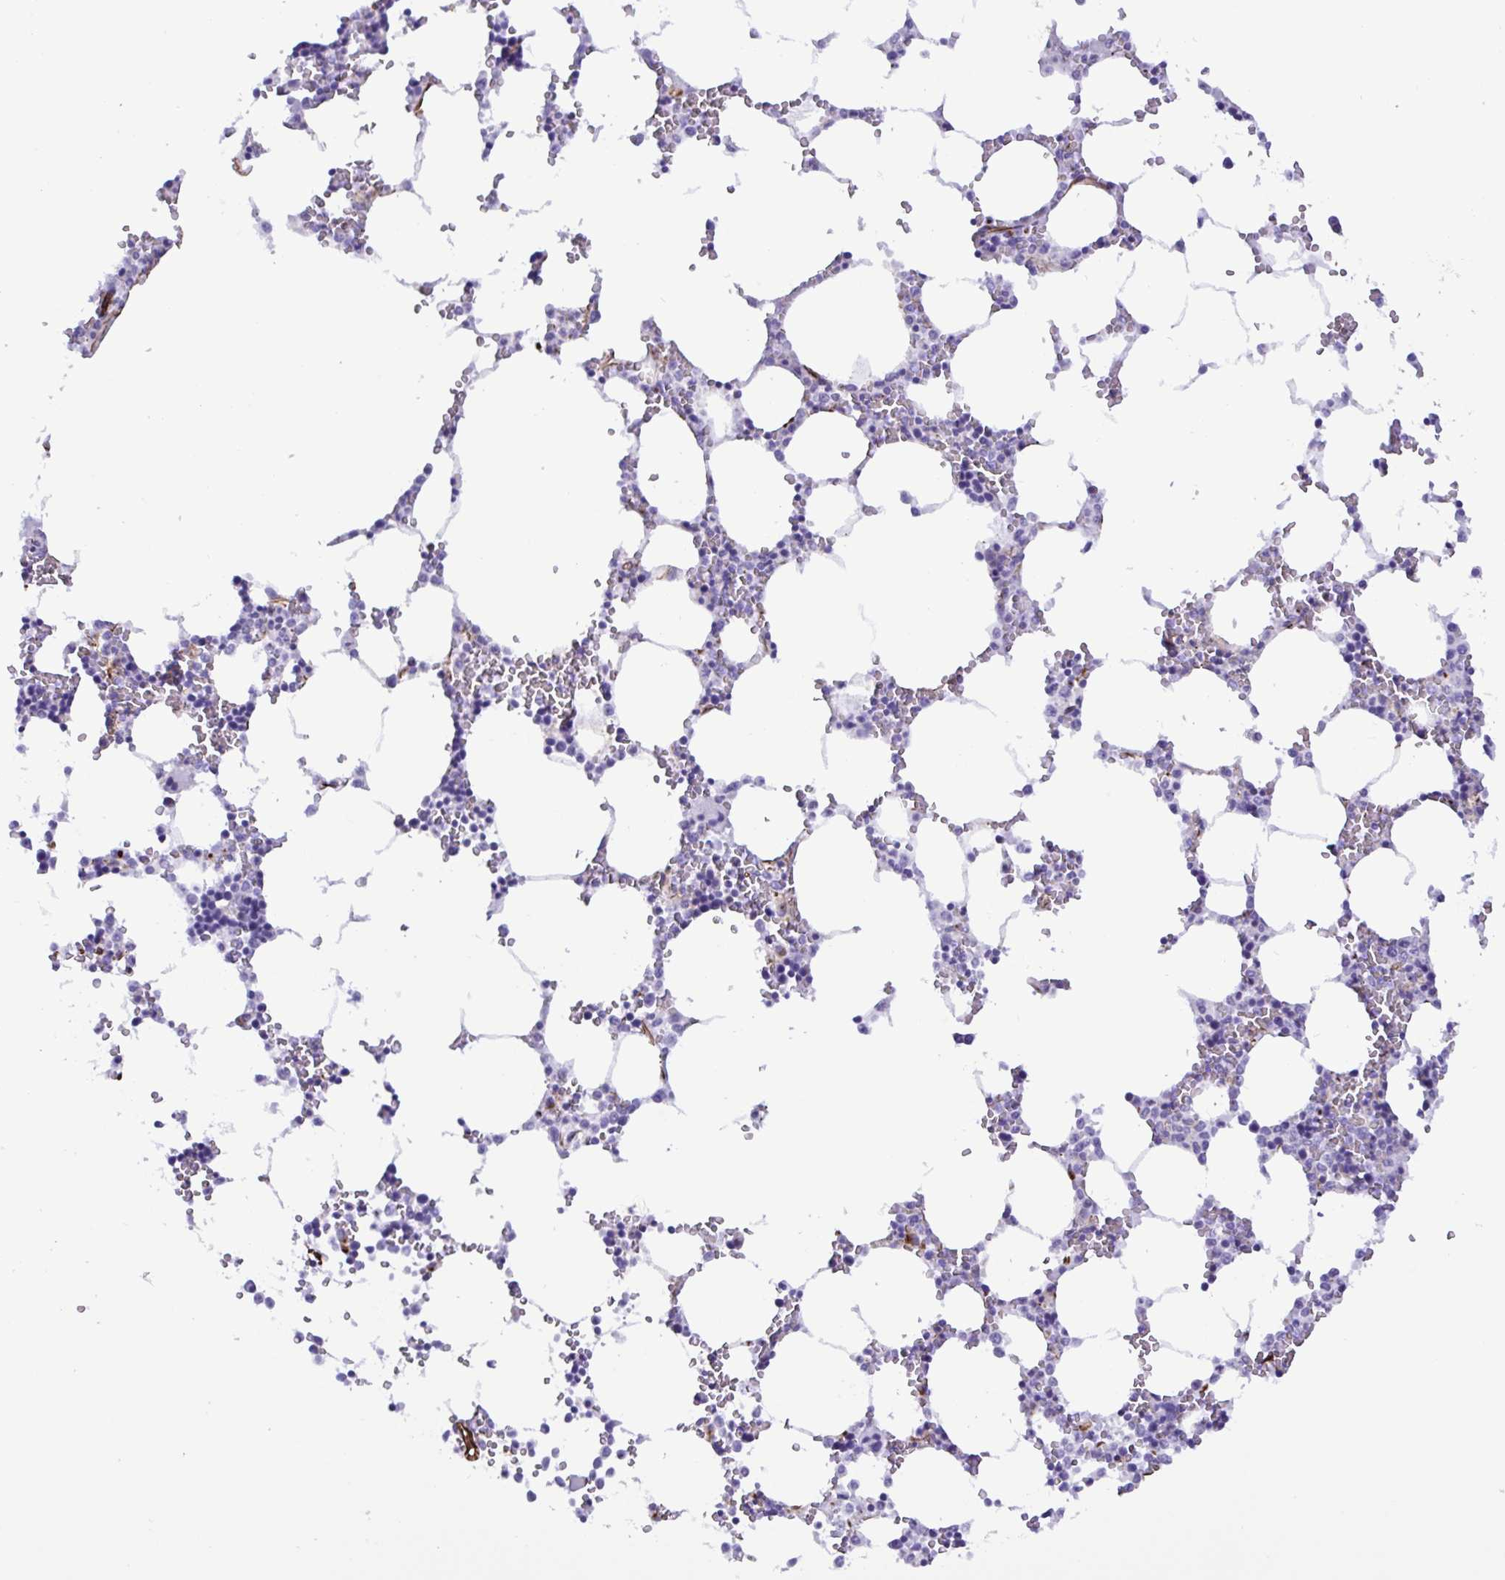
{"staining": {"intensity": "negative", "quantity": "none", "location": "none"}, "tissue": "bone marrow", "cell_type": "Hematopoietic cells", "image_type": "normal", "snomed": [{"axis": "morphology", "description": "Normal tissue, NOS"}, {"axis": "topography", "description": "Bone marrow"}], "caption": "Image shows no protein expression in hematopoietic cells of benign bone marrow.", "gene": "SMAD5", "patient": {"sex": "male", "age": 64}}